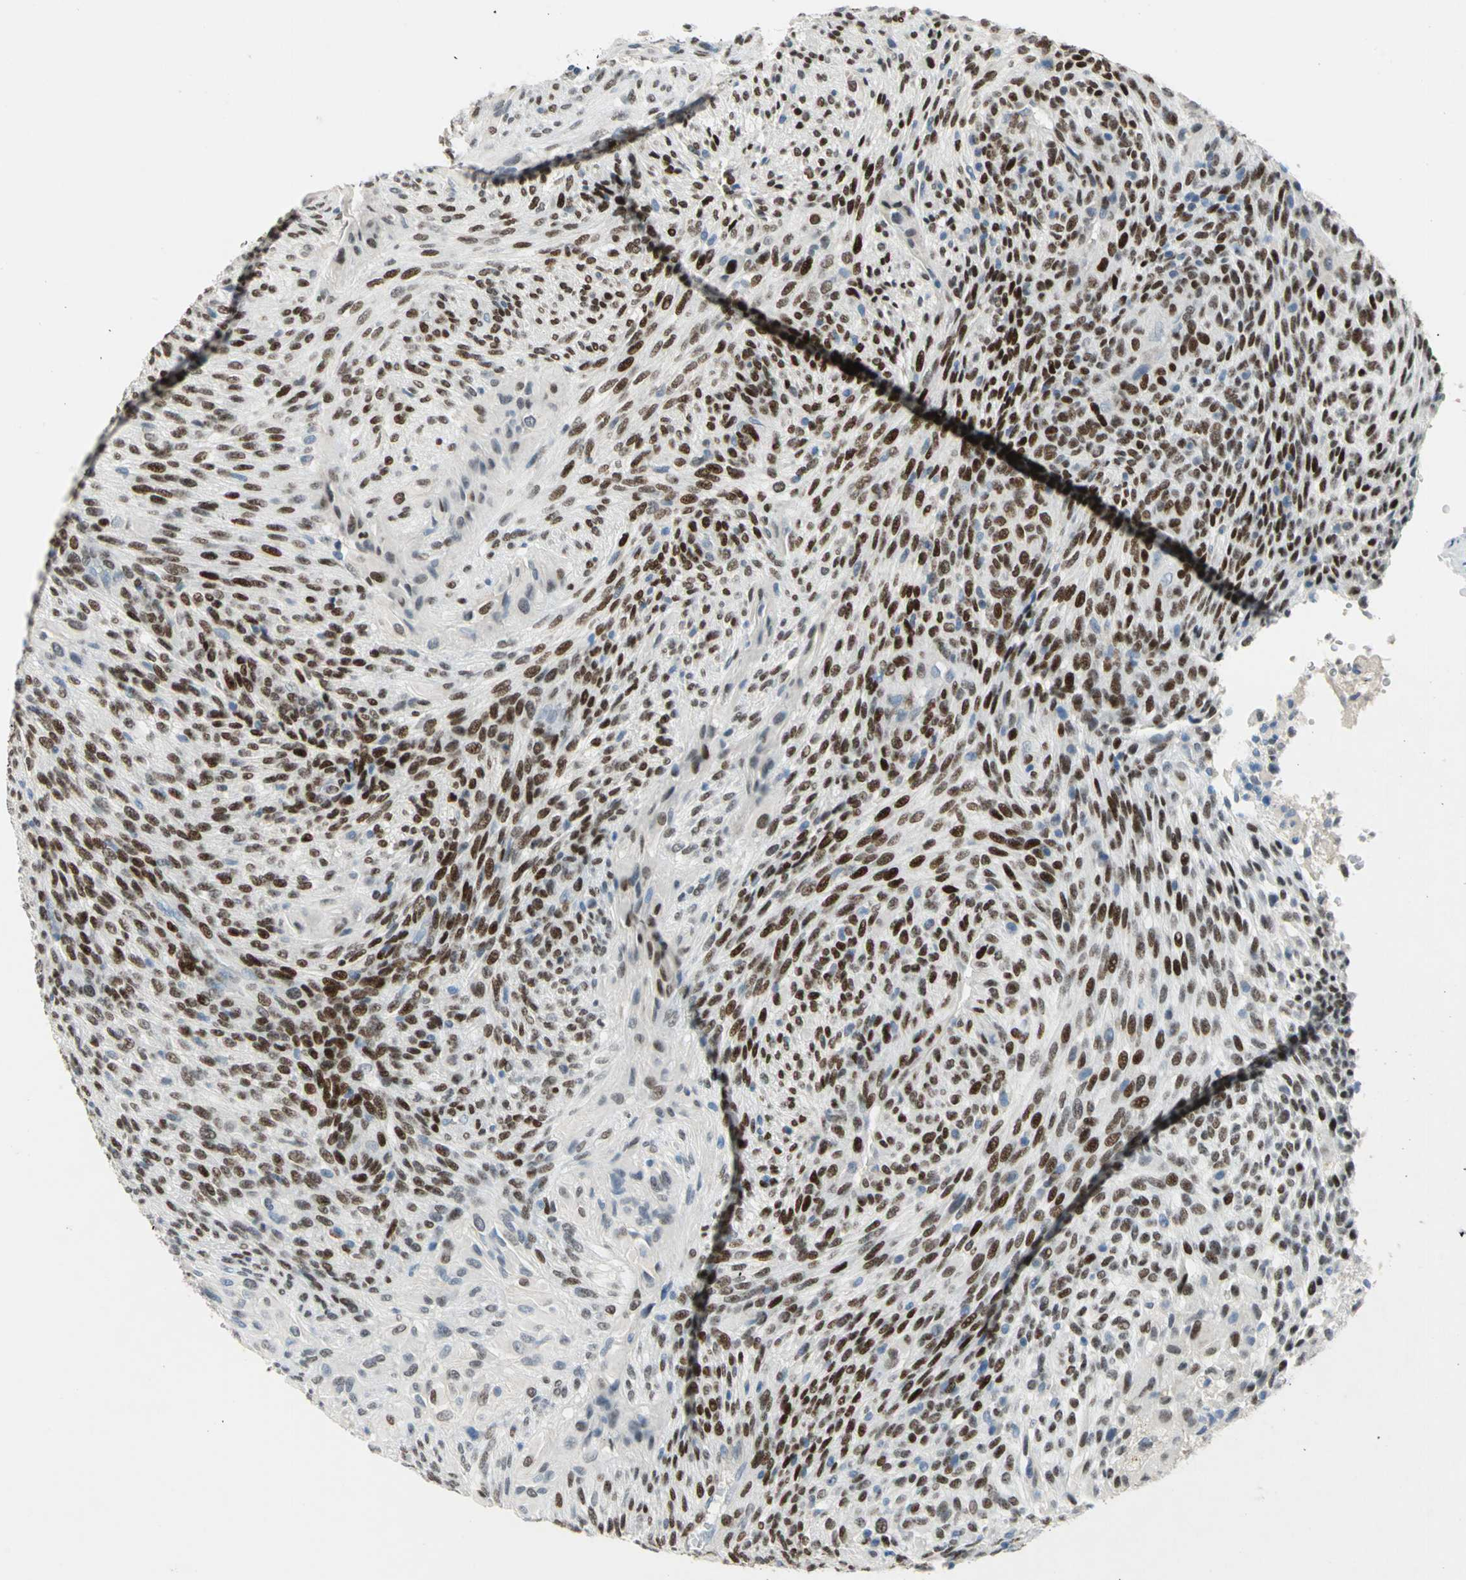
{"staining": {"intensity": "strong", "quantity": ">75%", "location": "nuclear"}, "tissue": "glioma", "cell_type": "Tumor cells", "image_type": "cancer", "snomed": [{"axis": "morphology", "description": "Glioma, malignant, High grade"}, {"axis": "topography", "description": "Cerebral cortex"}], "caption": "Immunohistochemistry (IHC) of human glioma reveals high levels of strong nuclear positivity in approximately >75% of tumor cells.", "gene": "NAB2", "patient": {"sex": "female", "age": 55}}